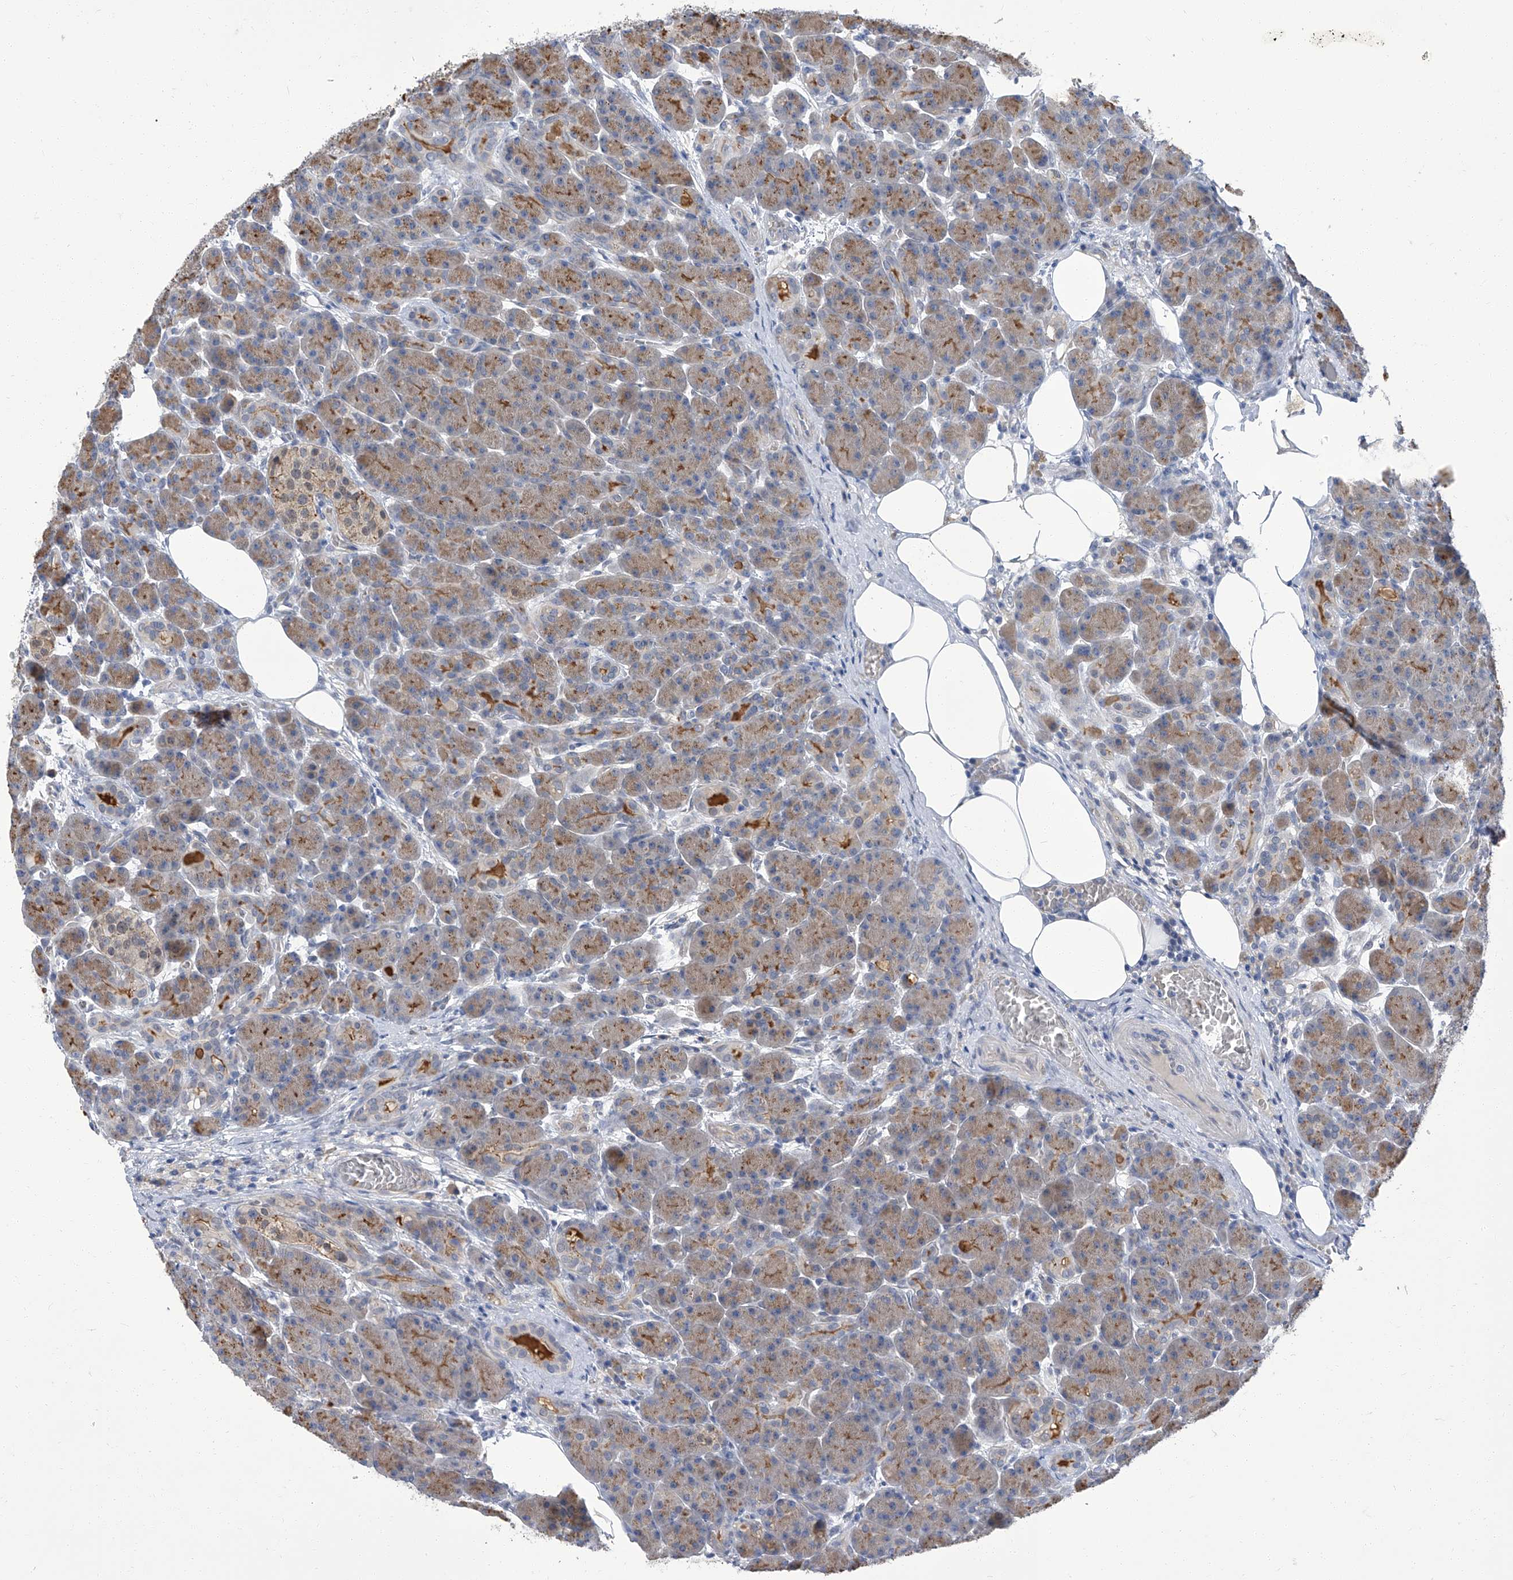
{"staining": {"intensity": "moderate", "quantity": "25%-75%", "location": "cytoplasmic/membranous"}, "tissue": "pancreas", "cell_type": "Exocrine glandular cells", "image_type": "normal", "snomed": [{"axis": "morphology", "description": "Normal tissue, NOS"}, {"axis": "topography", "description": "Pancreas"}], "caption": "This histopathology image exhibits IHC staining of benign pancreas, with medium moderate cytoplasmic/membranous staining in about 25%-75% of exocrine glandular cells.", "gene": "PARD3", "patient": {"sex": "male", "age": 63}}